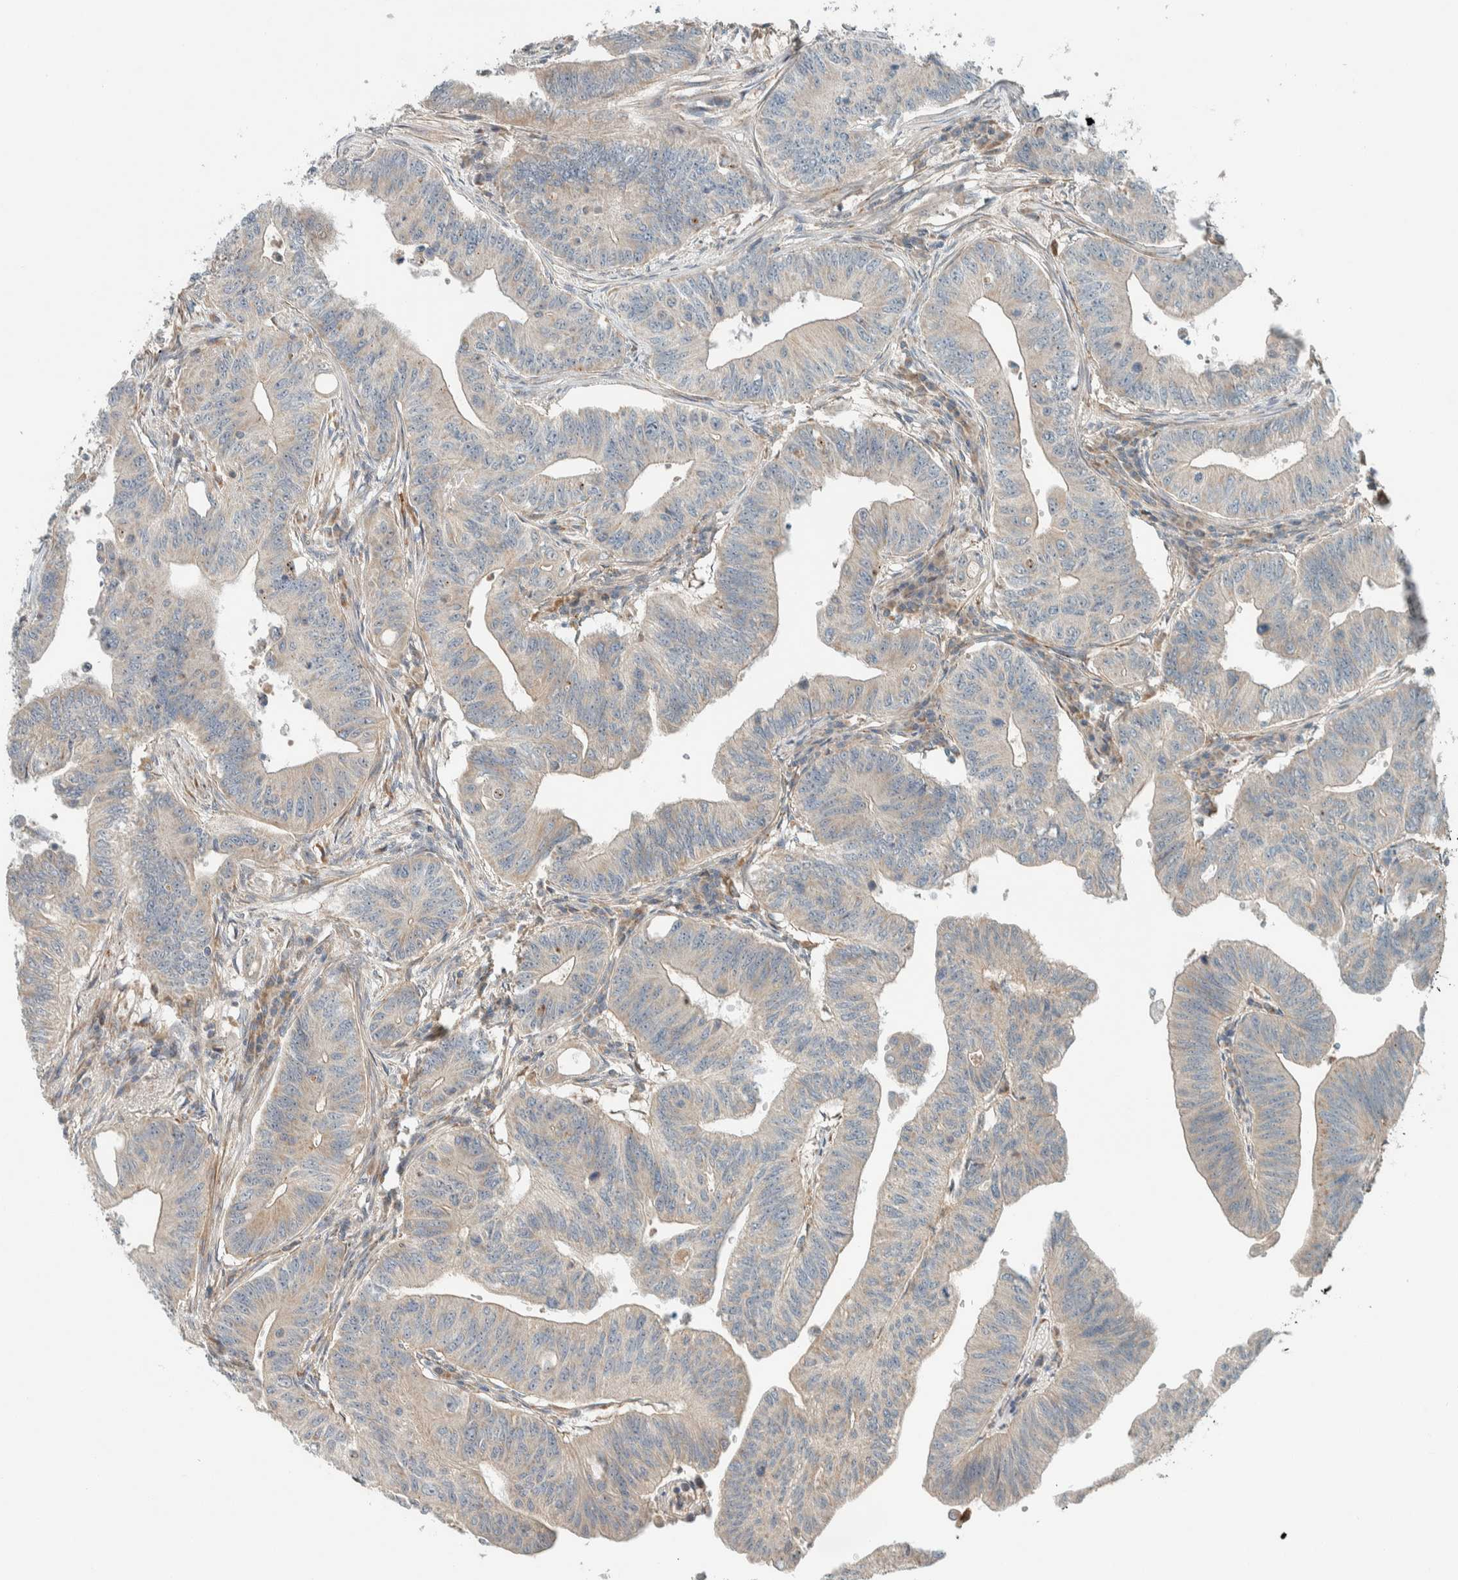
{"staining": {"intensity": "weak", "quantity": "25%-75%", "location": "cytoplasmic/membranous"}, "tissue": "colorectal cancer", "cell_type": "Tumor cells", "image_type": "cancer", "snomed": [{"axis": "morphology", "description": "Adenoma, NOS"}, {"axis": "morphology", "description": "Adenocarcinoma, NOS"}, {"axis": "topography", "description": "Colon"}], "caption": "A low amount of weak cytoplasmic/membranous expression is present in approximately 25%-75% of tumor cells in colorectal cancer (adenoma) tissue. (brown staining indicates protein expression, while blue staining denotes nuclei).", "gene": "SLFN12L", "patient": {"sex": "male", "age": 79}}